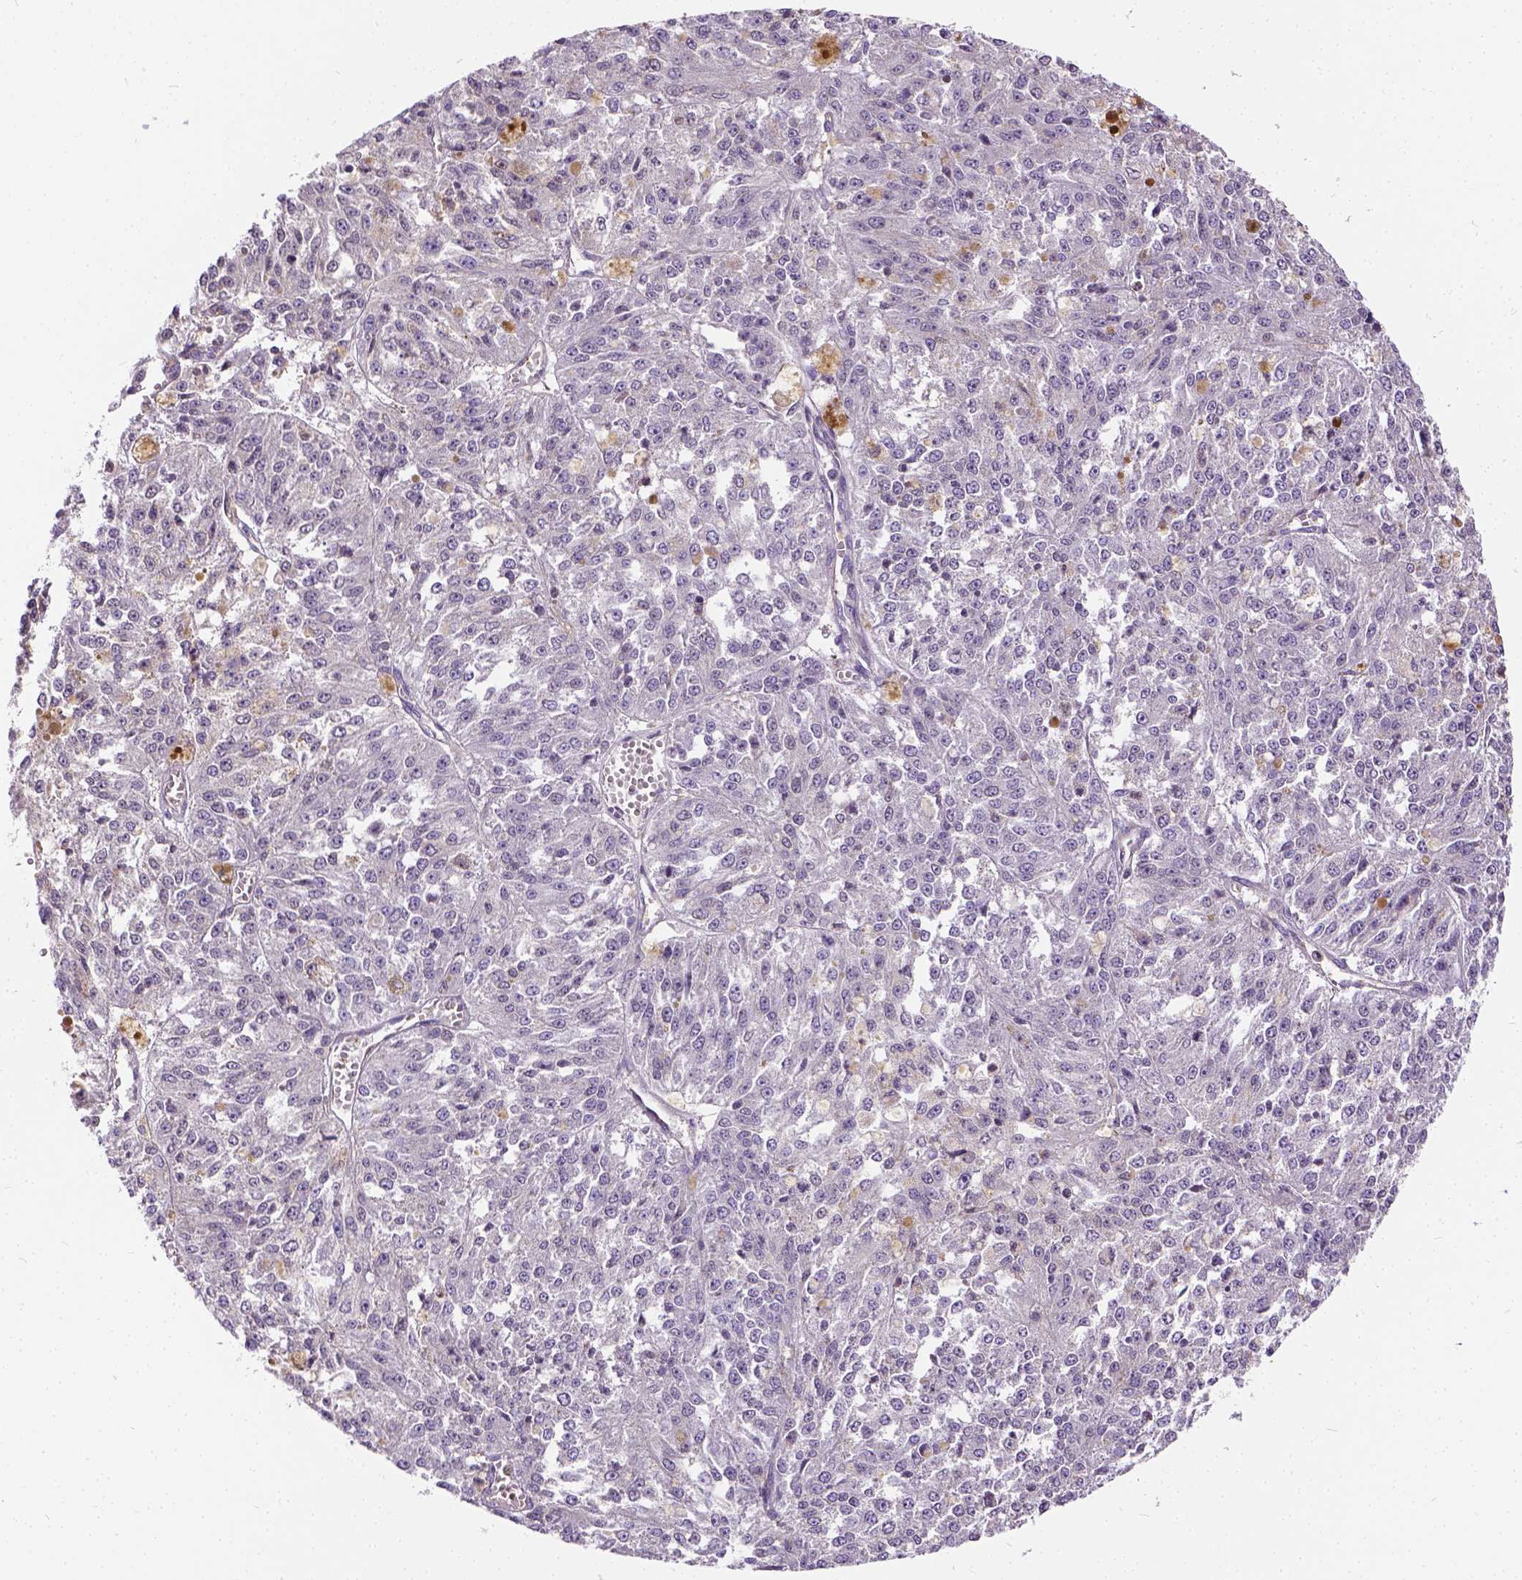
{"staining": {"intensity": "negative", "quantity": "none", "location": "none"}, "tissue": "melanoma", "cell_type": "Tumor cells", "image_type": "cancer", "snomed": [{"axis": "morphology", "description": "Malignant melanoma, Metastatic site"}, {"axis": "topography", "description": "Lymph node"}], "caption": "The immunohistochemistry image has no significant positivity in tumor cells of malignant melanoma (metastatic site) tissue.", "gene": "CADM4", "patient": {"sex": "female", "age": 64}}